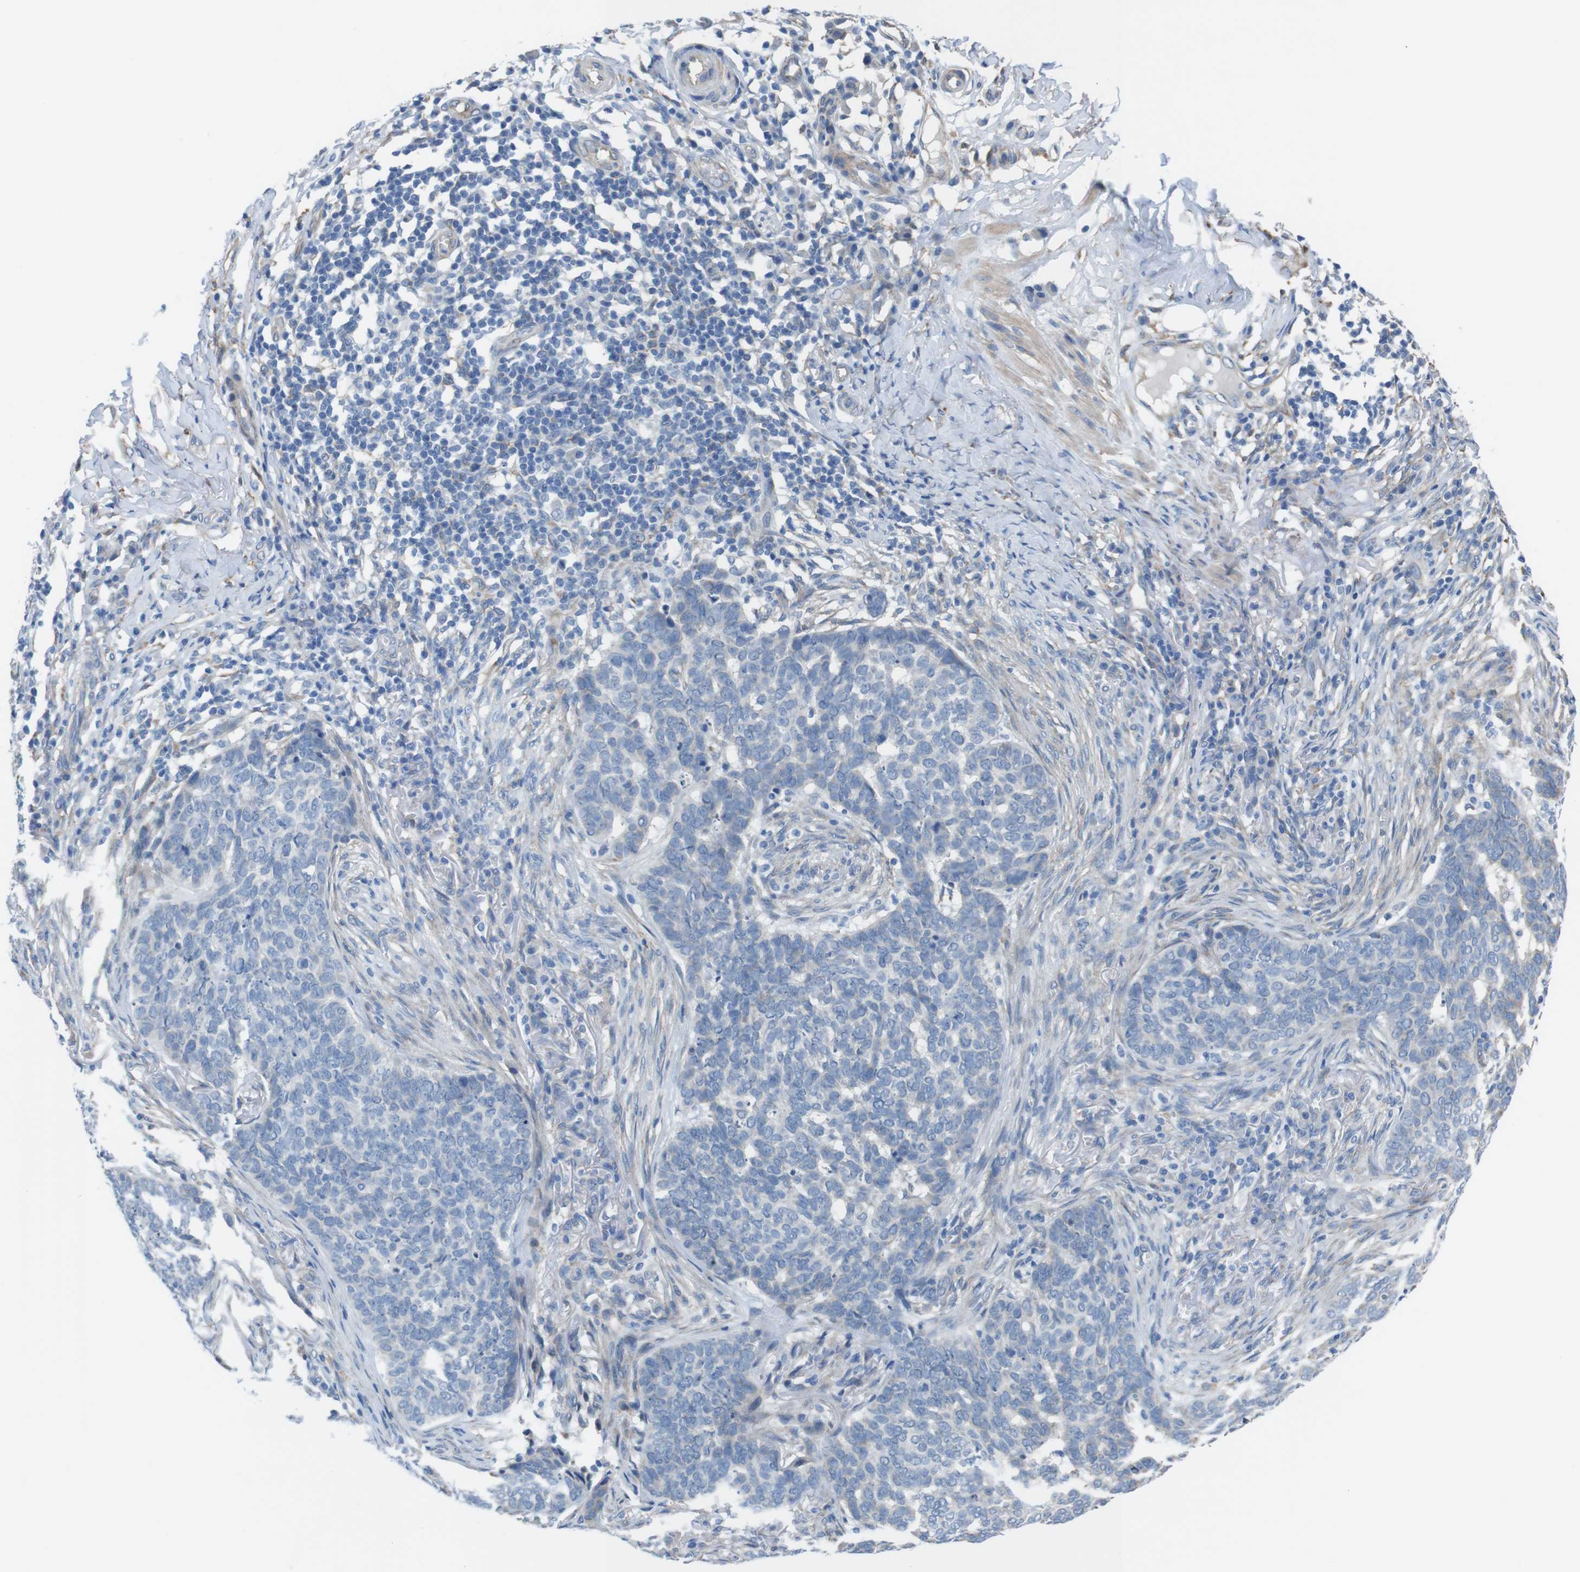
{"staining": {"intensity": "negative", "quantity": "none", "location": "none"}, "tissue": "skin cancer", "cell_type": "Tumor cells", "image_type": "cancer", "snomed": [{"axis": "morphology", "description": "Basal cell carcinoma"}, {"axis": "topography", "description": "Skin"}], "caption": "IHC of skin cancer demonstrates no staining in tumor cells.", "gene": "CDH8", "patient": {"sex": "male", "age": 85}}